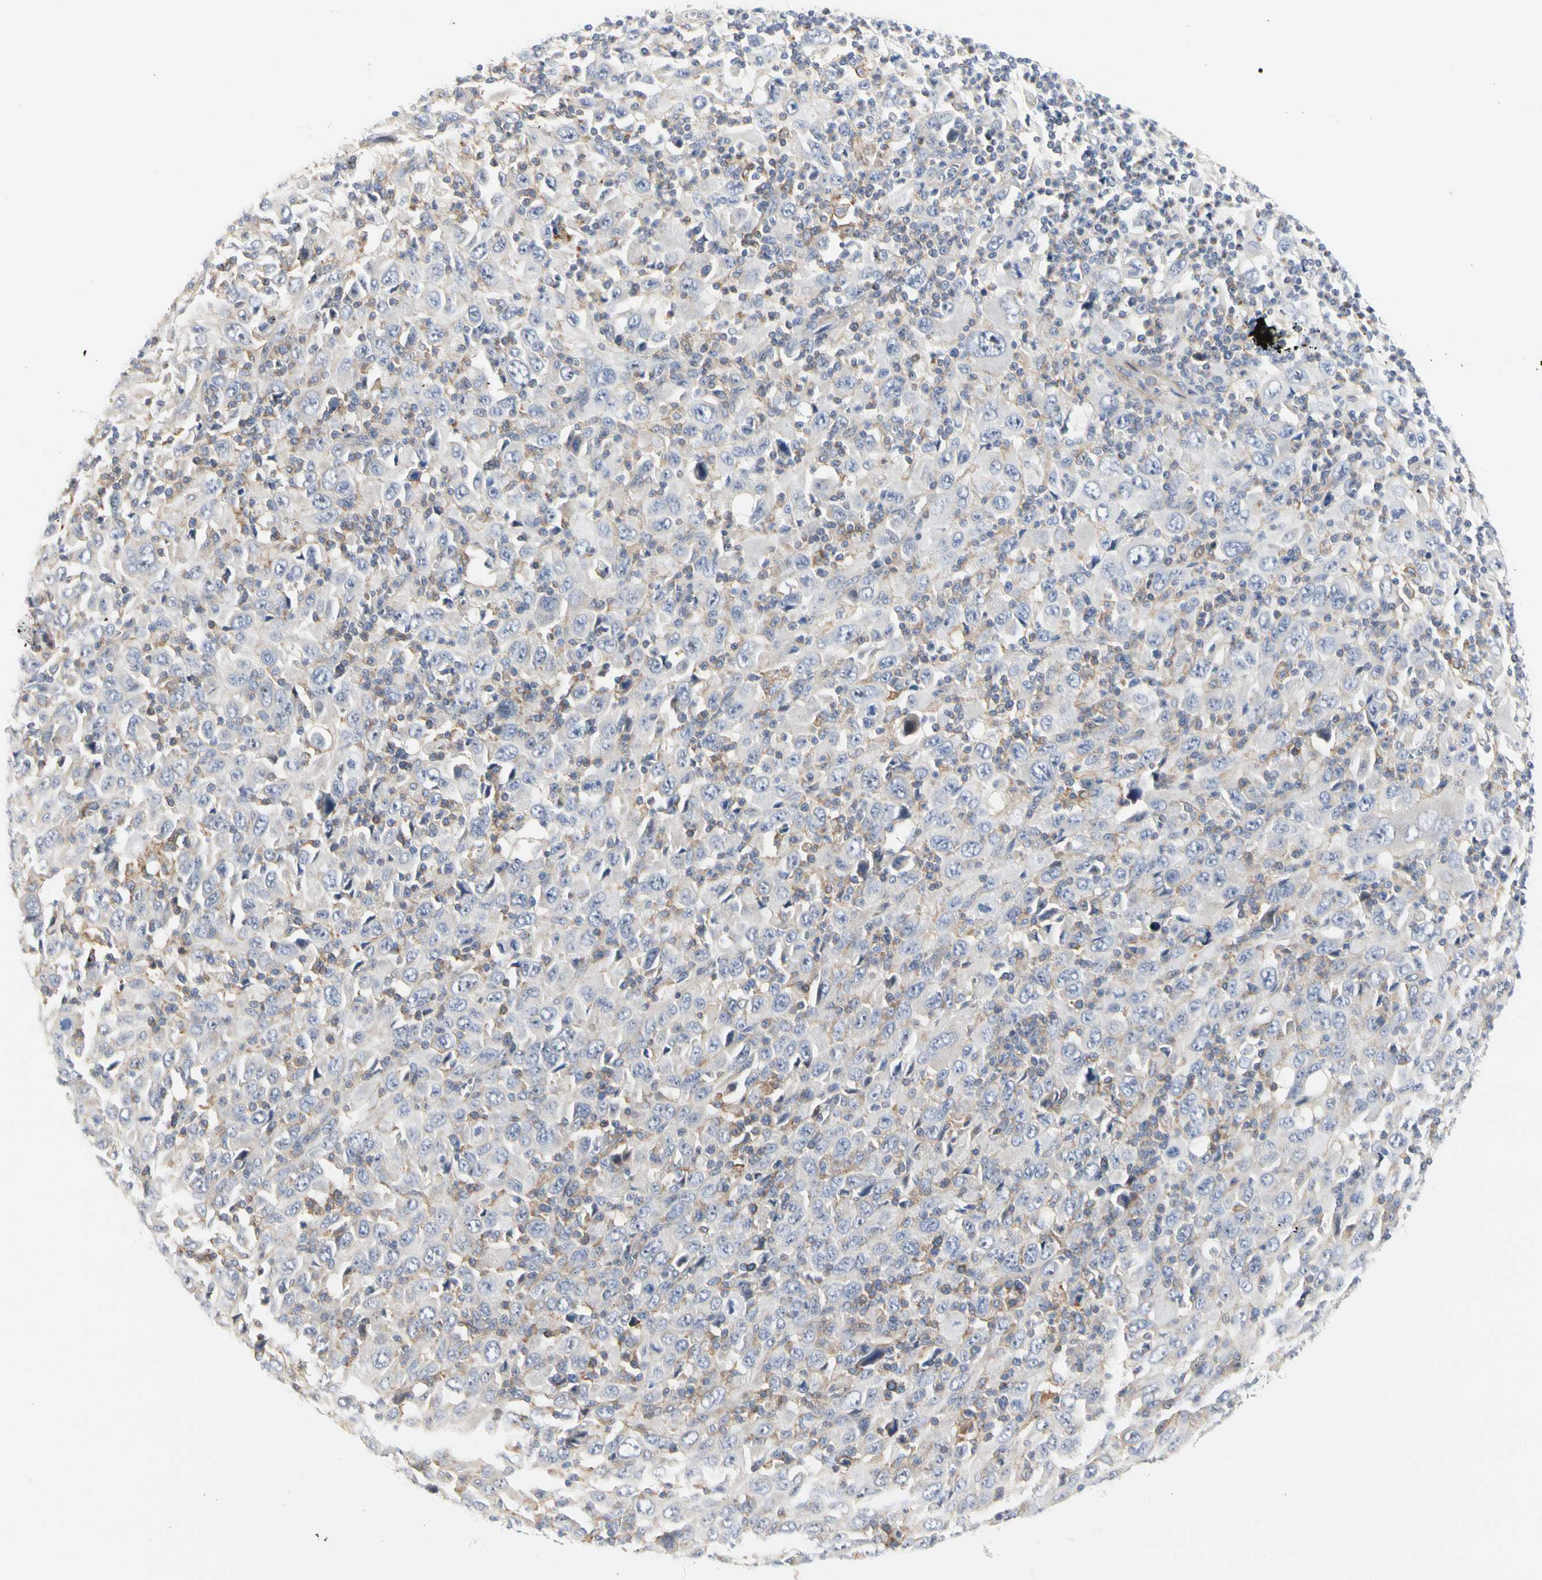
{"staining": {"intensity": "weak", "quantity": "<25%", "location": "cytoplasmic/membranous,nuclear"}, "tissue": "melanoma", "cell_type": "Tumor cells", "image_type": "cancer", "snomed": [{"axis": "morphology", "description": "Malignant melanoma, Metastatic site"}, {"axis": "topography", "description": "Skin"}], "caption": "High power microscopy histopathology image of an immunohistochemistry micrograph of malignant melanoma (metastatic site), revealing no significant expression in tumor cells.", "gene": "SHANK2", "patient": {"sex": "female", "age": 56}}